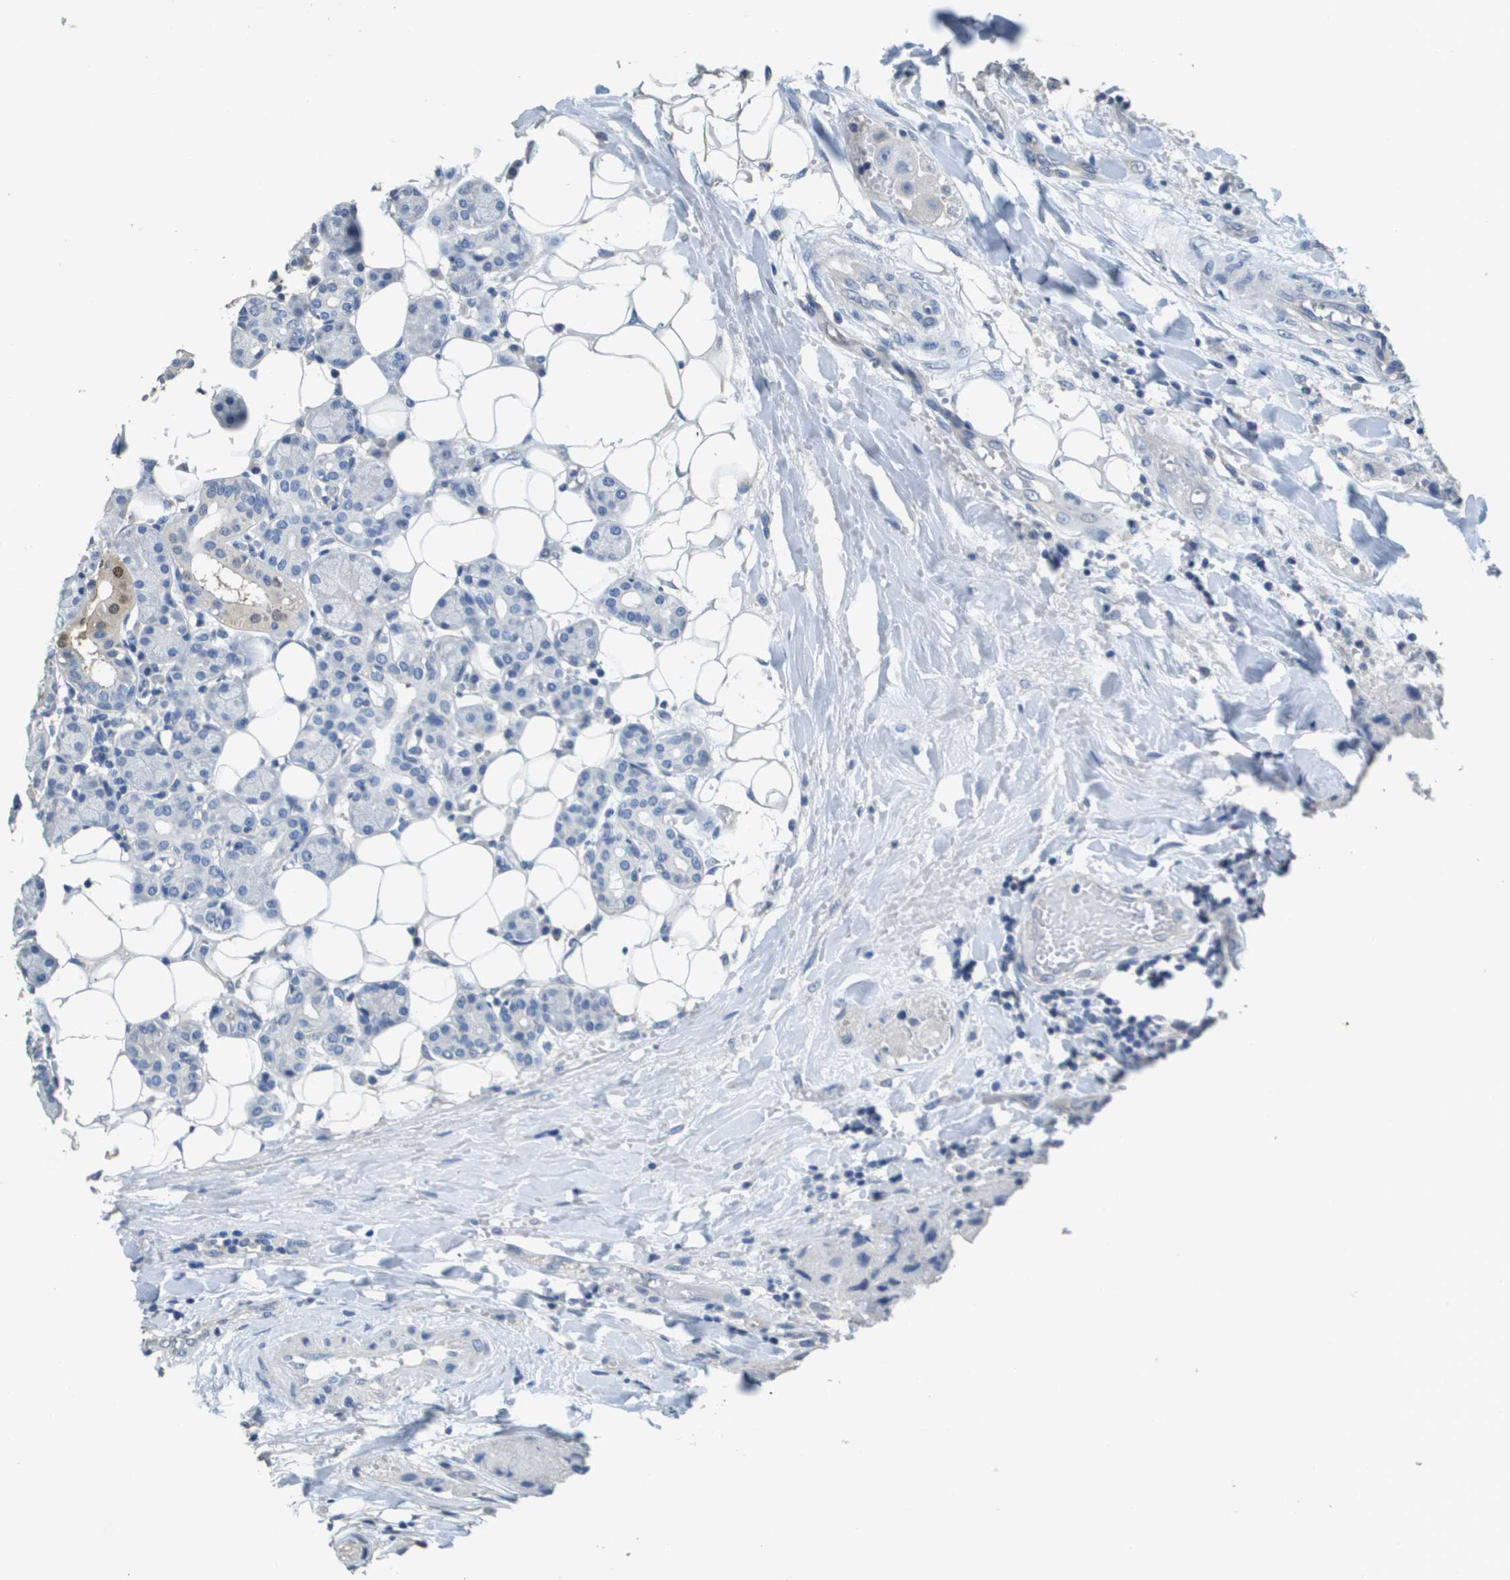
{"staining": {"intensity": "negative", "quantity": "none", "location": "none"}, "tissue": "head and neck cancer", "cell_type": "Tumor cells", "image_type": "cancer", "snomed": [{"axis": "morphology", "description": "Normal tissue, NOS"}, {"axis": "morphology", "description": "Adenocarcinoma, NOS"}, {"axis": "topography", "description": "Salivary gland"}, {"axis": "topography", "description": "Head-Neck"}], "caption": "Head and neck cancer stained for a protein using IHC shows no positivity tumor cells.", "gene": "MT3", "patient": {"sex": "male", "age": 80}}